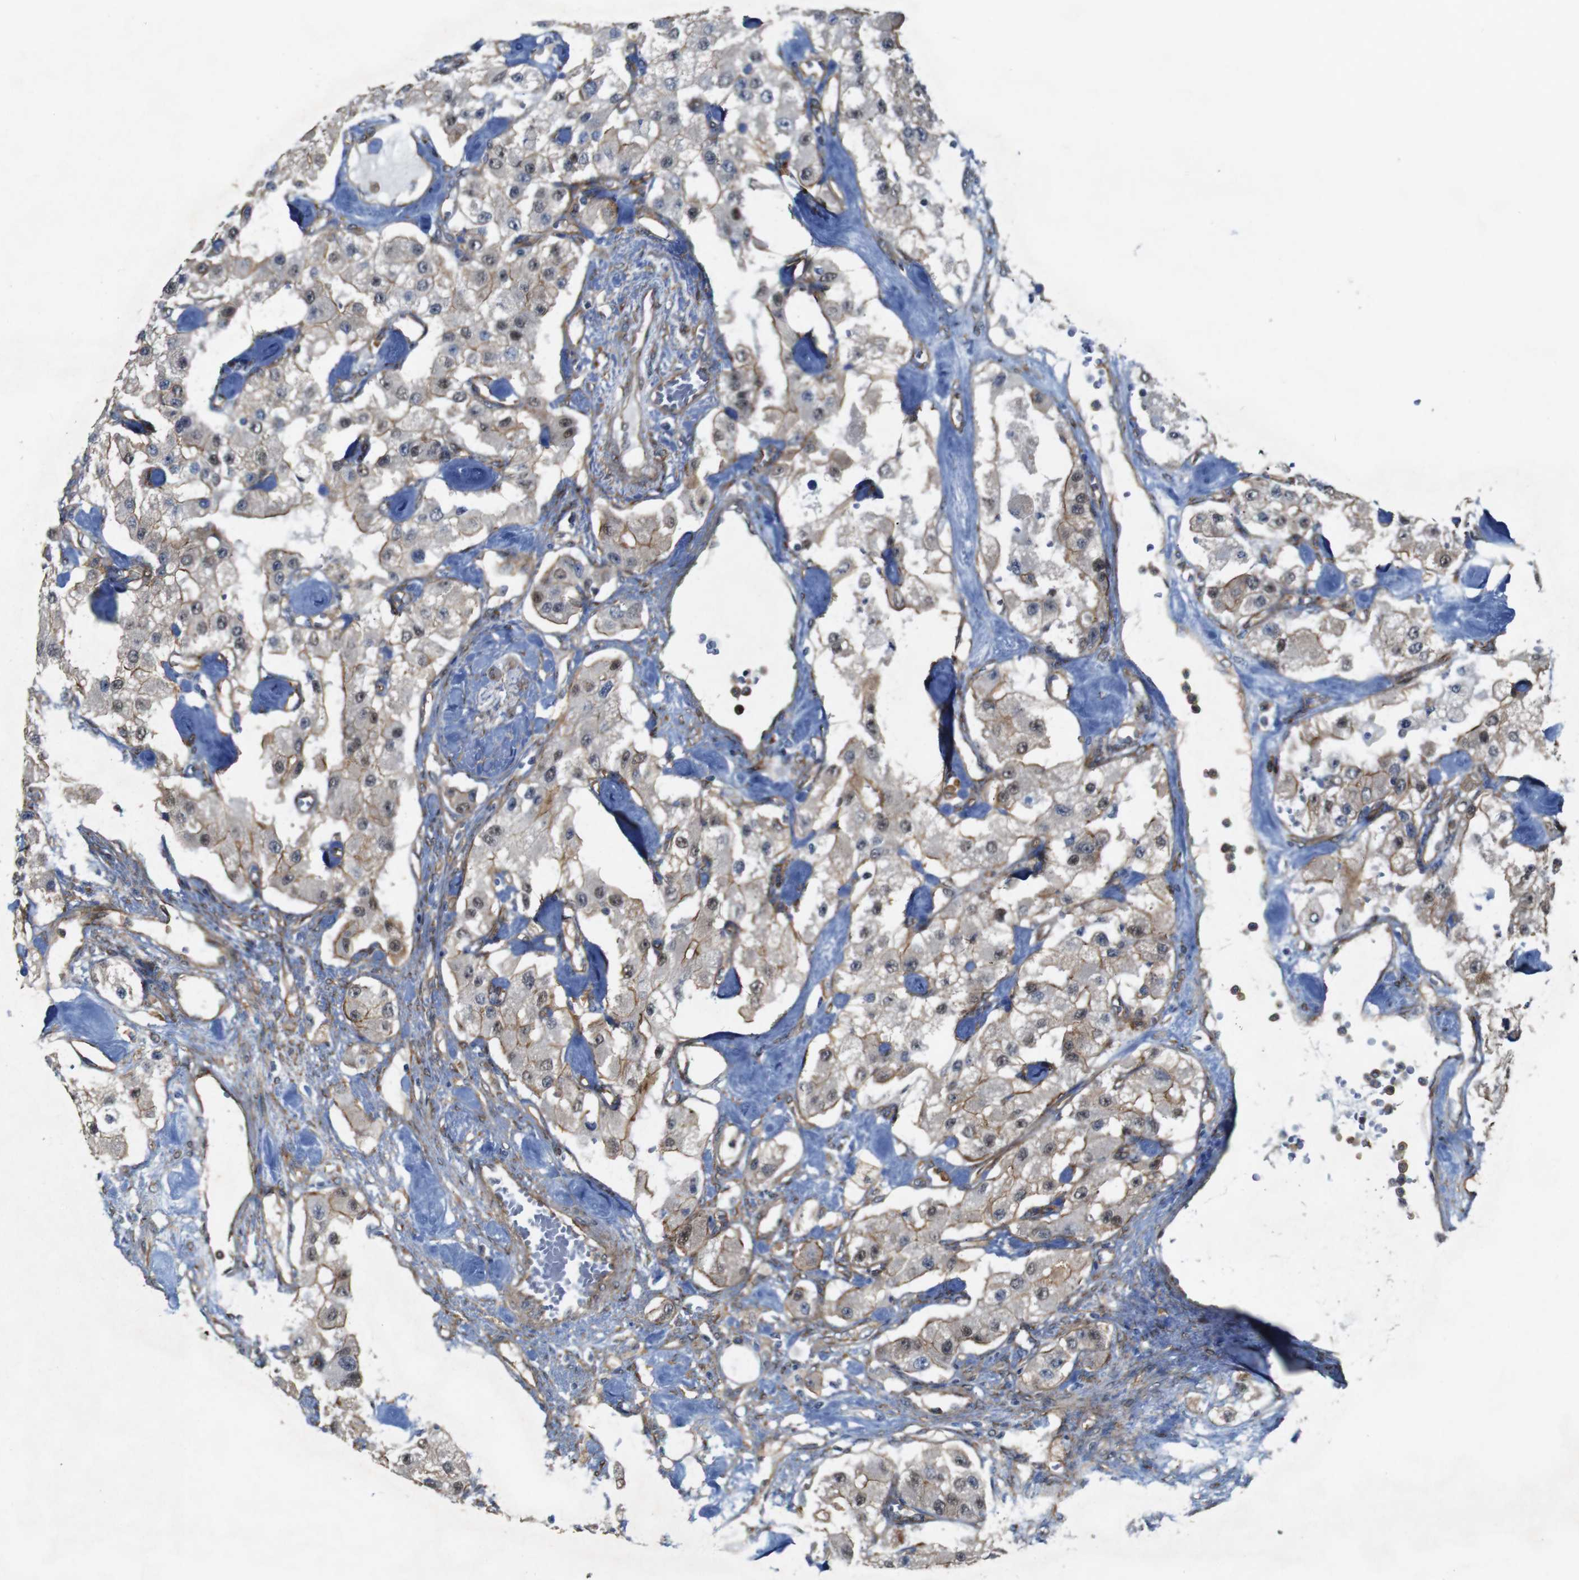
{"staining": {"intensity": "weak", "quantity": ">75%", "location": "cytoplasmic/membranous"}, "tissue": "carcinoid", "cell_type": "Tumor cells", "image_type": "cancer", "snomed": [{"axis": "morphology", "description": "Carcinoid, malignant, NOS"}, {"axis": "topography", "description": "Pancreas"}], "caption": "Approximately >75% of tumor cells in human carcinoid exhibit weak cytoplasmic/membranous protein staining as visualized by brown immunohistochemical staining.", "gene": "PTGER4", "patient": {"sex": "male", "age": 41}}